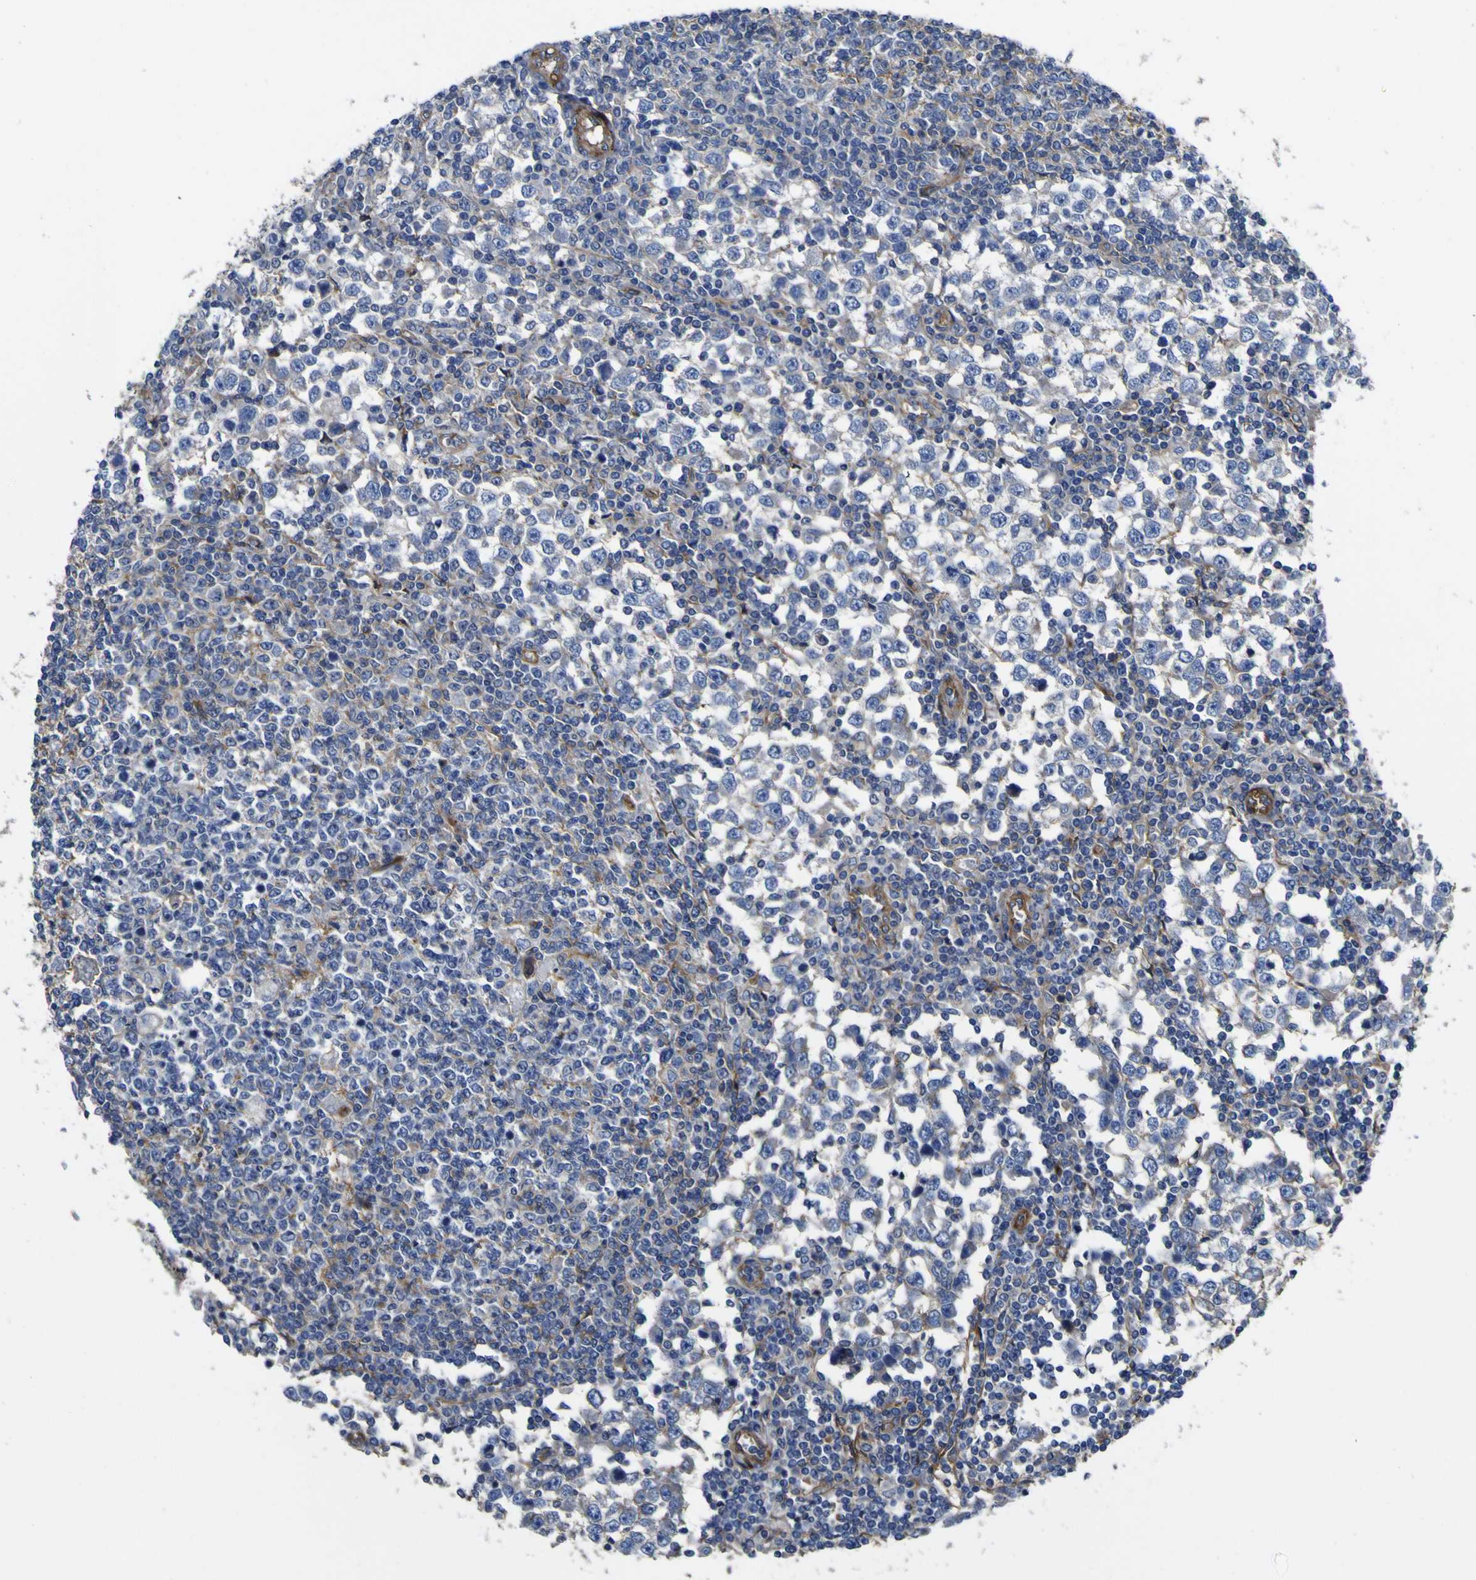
{"staining": {"intensity": "negative", "quantity": "none", "location": "none"}, "tissue": "testis cancer", "cell_type": "Tumor cells", "image_type": "cancer", "snomed": [{"axis": "morphology", "description": "Seminoma, NOS"}, {"axis": "topography", "description": "Testis"}], "caption": "IHC of human testis seminoma demonstrates no expression in tumor cells.", "gene": "CD151", "patient": {"sex": "male", "age": 65}}